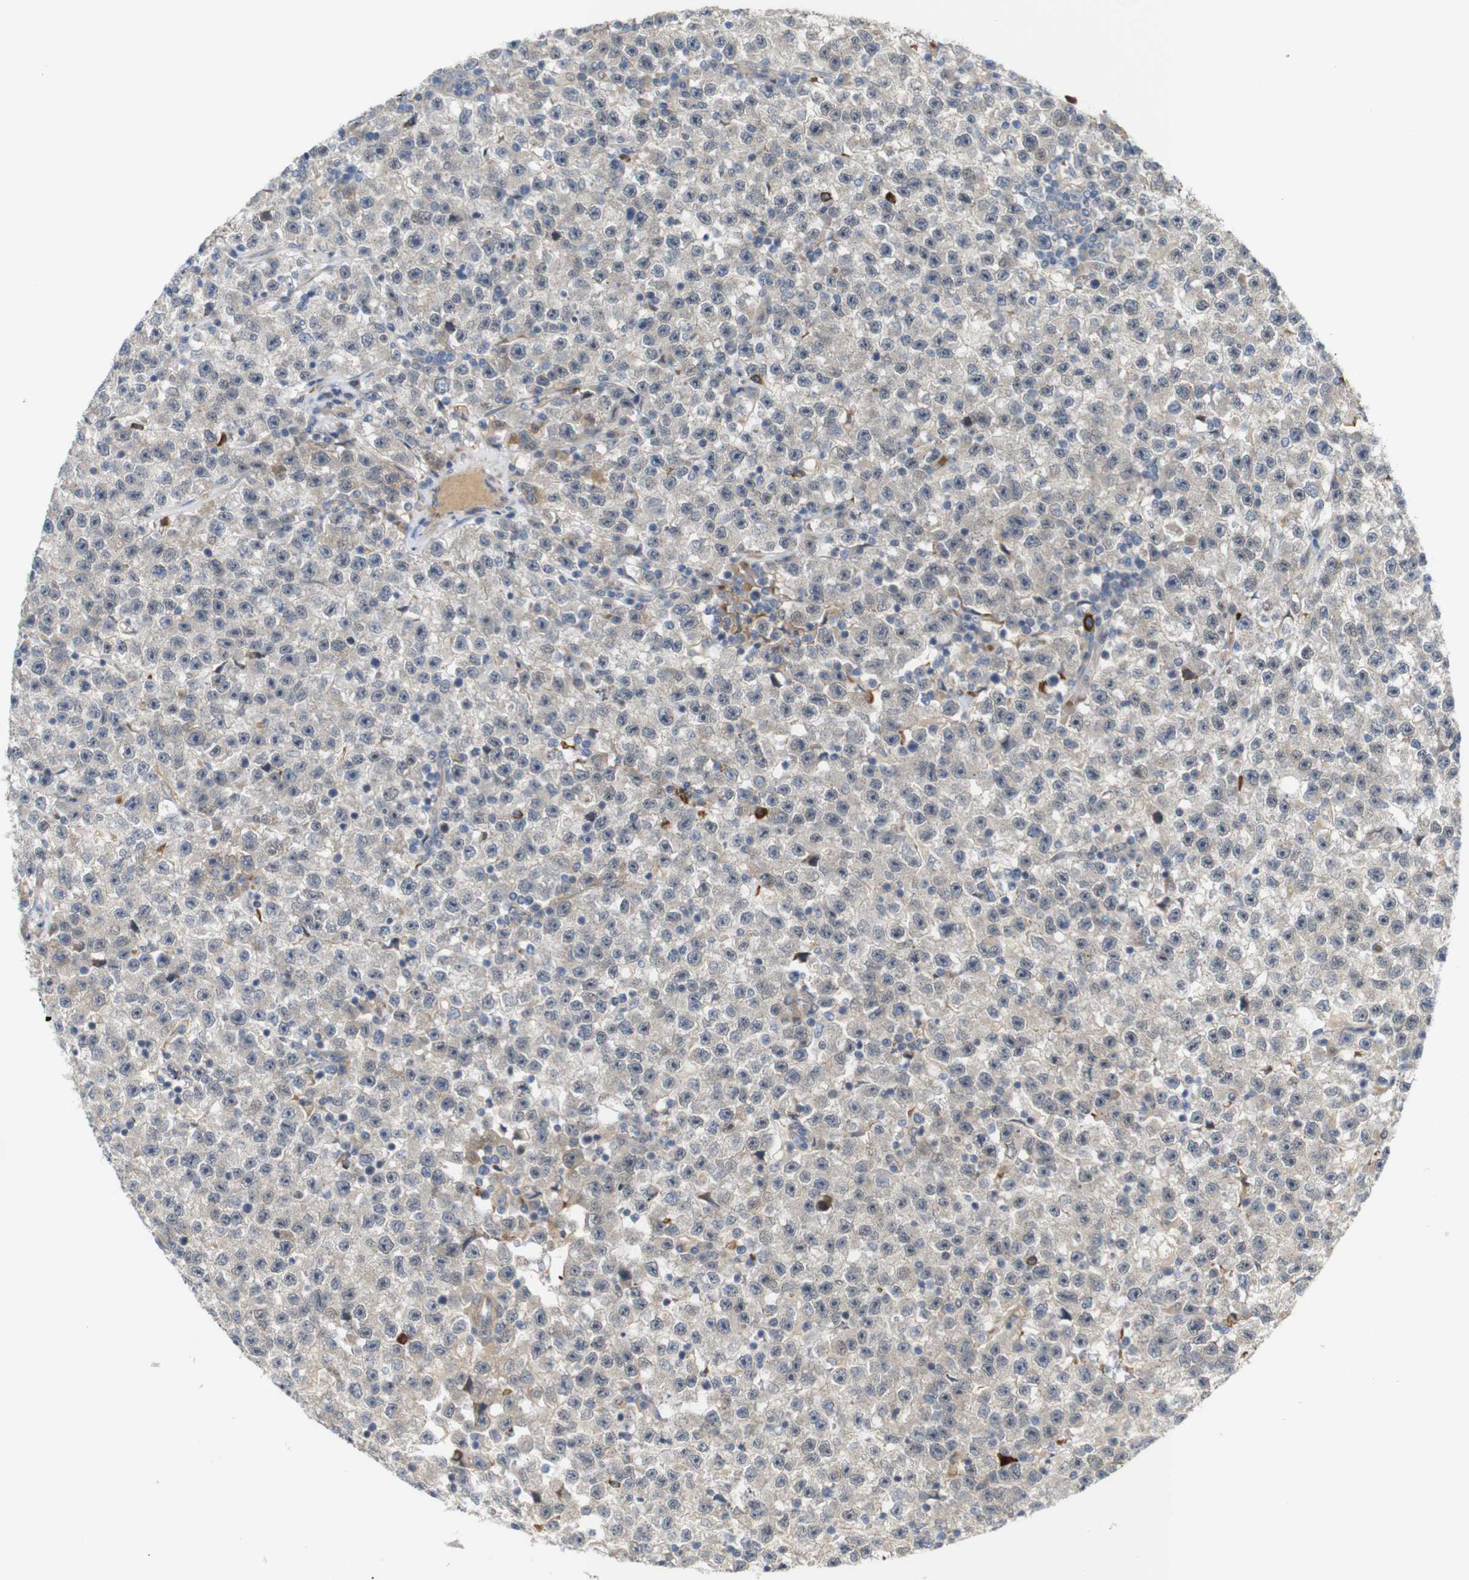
{"staining": {"intensity": "weak", "quantity": ">75%", "location": "cytoplasmic/membranous,nuclear"}, "tissue": "testis cancer", "cell_type": "Tumor cells", "image_type": "cancer", "snomed": [{"axis": "morphology", "description": "Seminoma, NOS"}, {"axis": "topography", "description": "Testis"}], "caption": "Weak cytoplasmic/membranous and nuclear positivity for a protein is seen in approximately >75% of tumor cells of testis seminoma using IHC.", "gene": "RPTOR", "patient": {"sex": "male", "age": 22}}